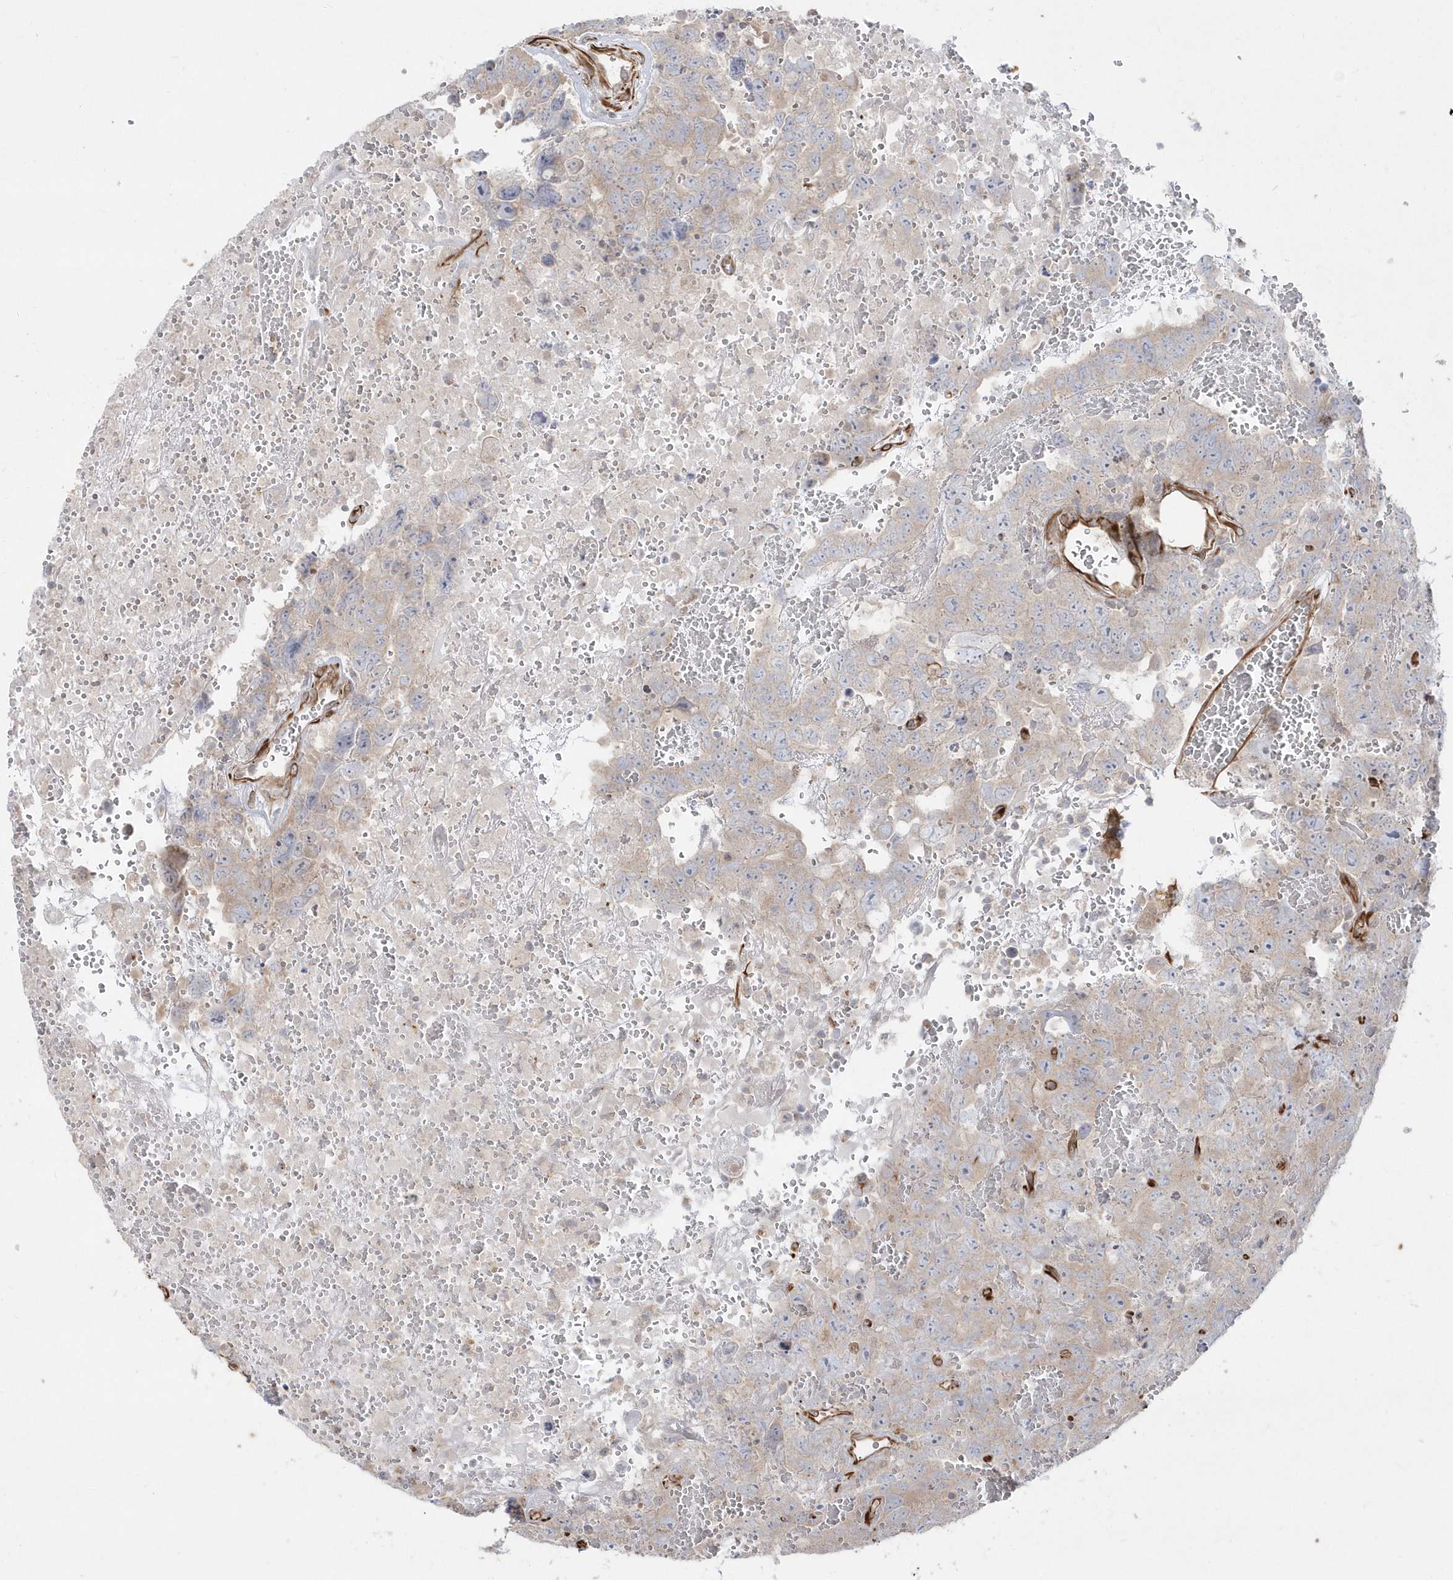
{"staining": {"intensity": "weak", "quantity": "25%-75%", "location": "cytoplasmic/membranous"}, "tissue": "testis cancer", "cell_type": "Tumor cells", "image_type": "cancer", "snomed": [{"axis": "morphology", "description": "Carcinoma, Embryonal, NOS"}, {"axis": "topography", "description": "Testis"}], "caption": "Immunohistochemical staining of human testis cancer (embryonal carcinoma) reveals low levels of weak cytoplasmic/membranous positivity in approximately 25%-75% of tumor cells. The staining is performed using DAB (3,3'-diaminobenzidine) brown chromogen to label protein expression. The nuclei are counter-stained blue using hematoxylin.", "gene": "DHX57", "patient": {"sex": "male", "age": 45}}